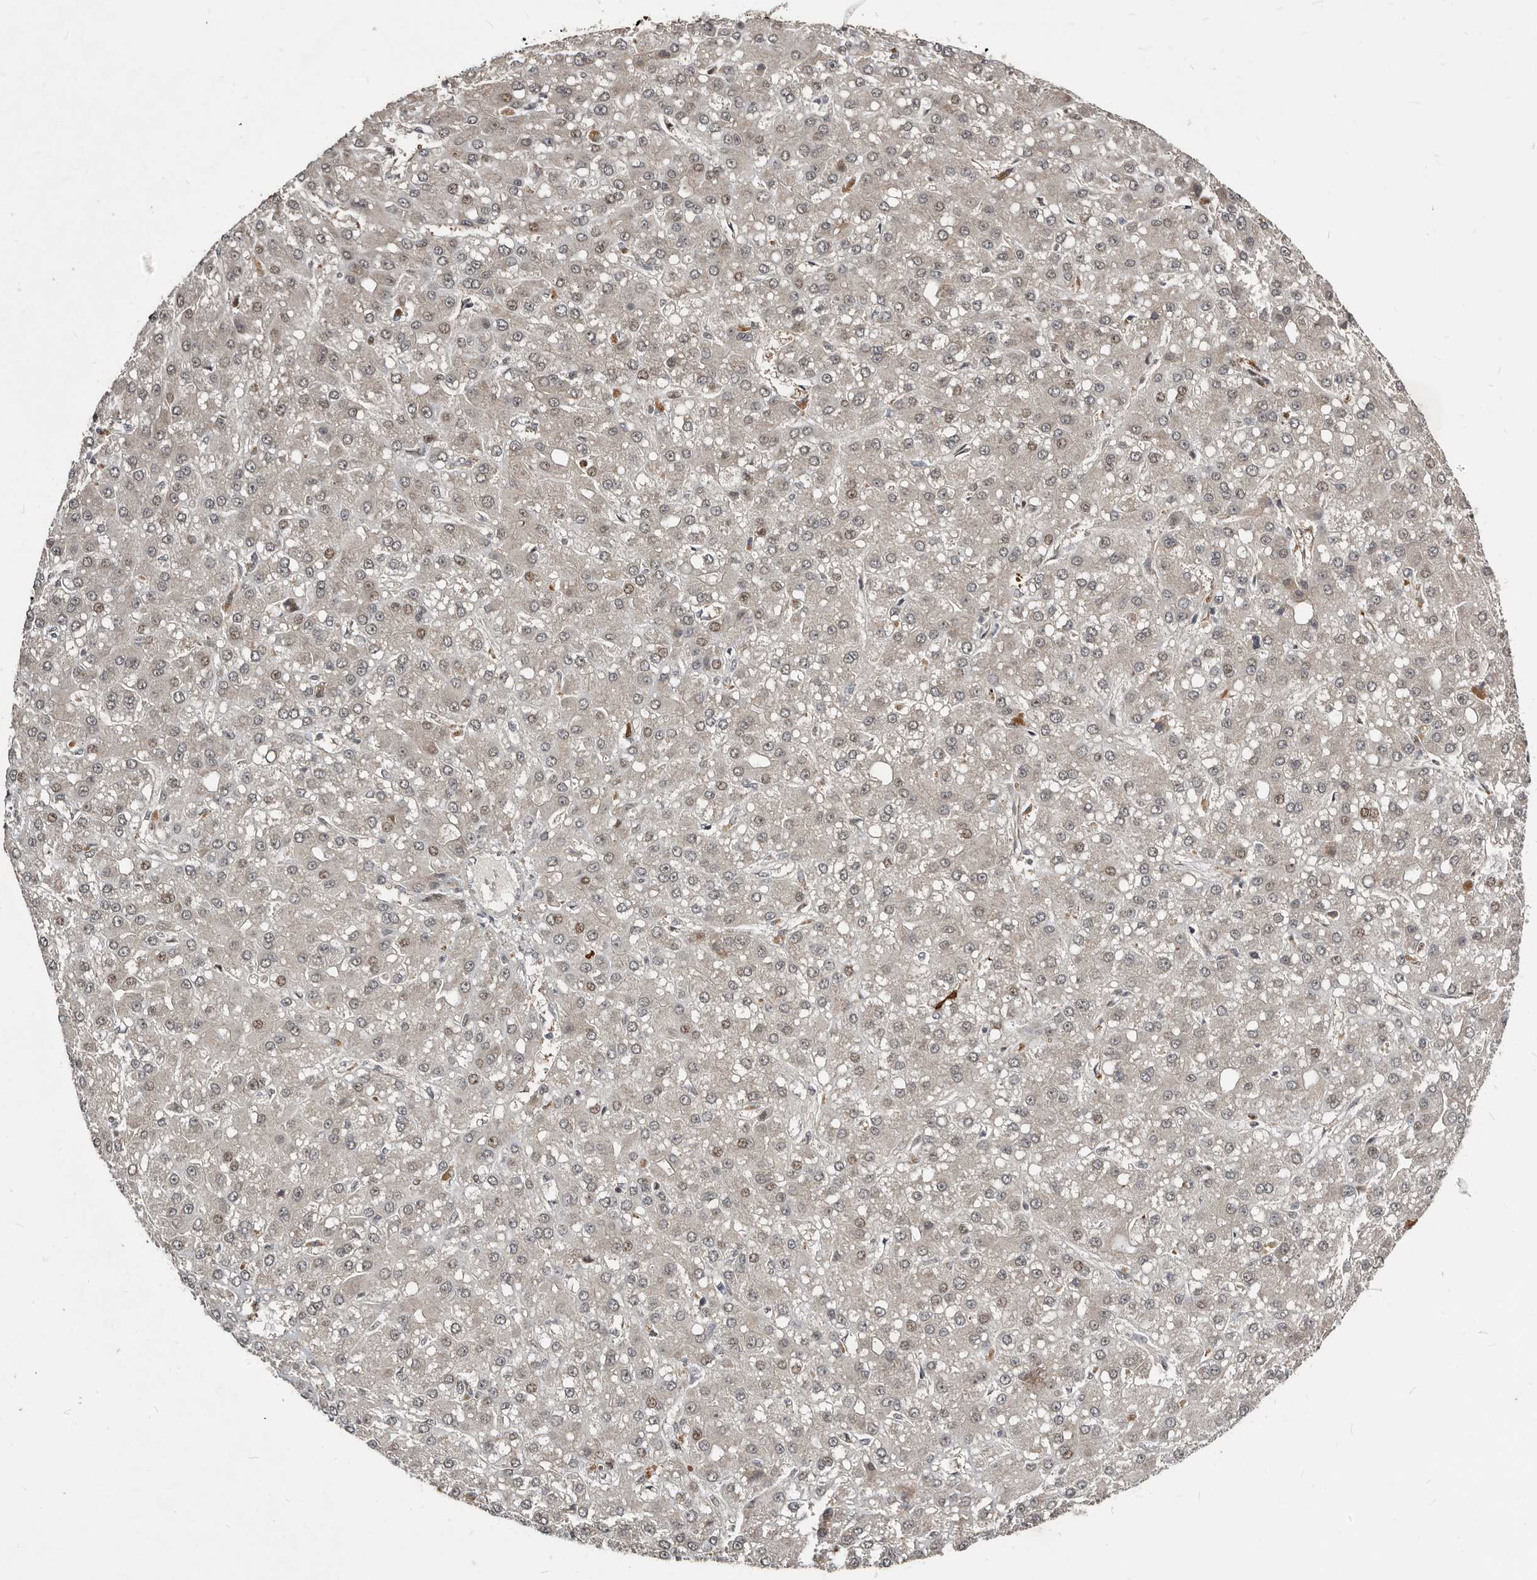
{"staining": {"intensity": "weak", "quantity": "<25%", "location": "nuclear"}, "tissue": "liver cancer", "cell_type": "Tumor cells", "image_type": "cancer", "snomed": [{"axis": "morphology", "description": "Carcinoma, Hepatocellular, NOS"}, {"axis": "topography", "description": "Liver"}], "caption": "Immunohistochemical staining of human liver cancer displays no significant positivity in tumor cells.", "gene": "APOL6", "patient": {"sex": "male", "age": 67}}